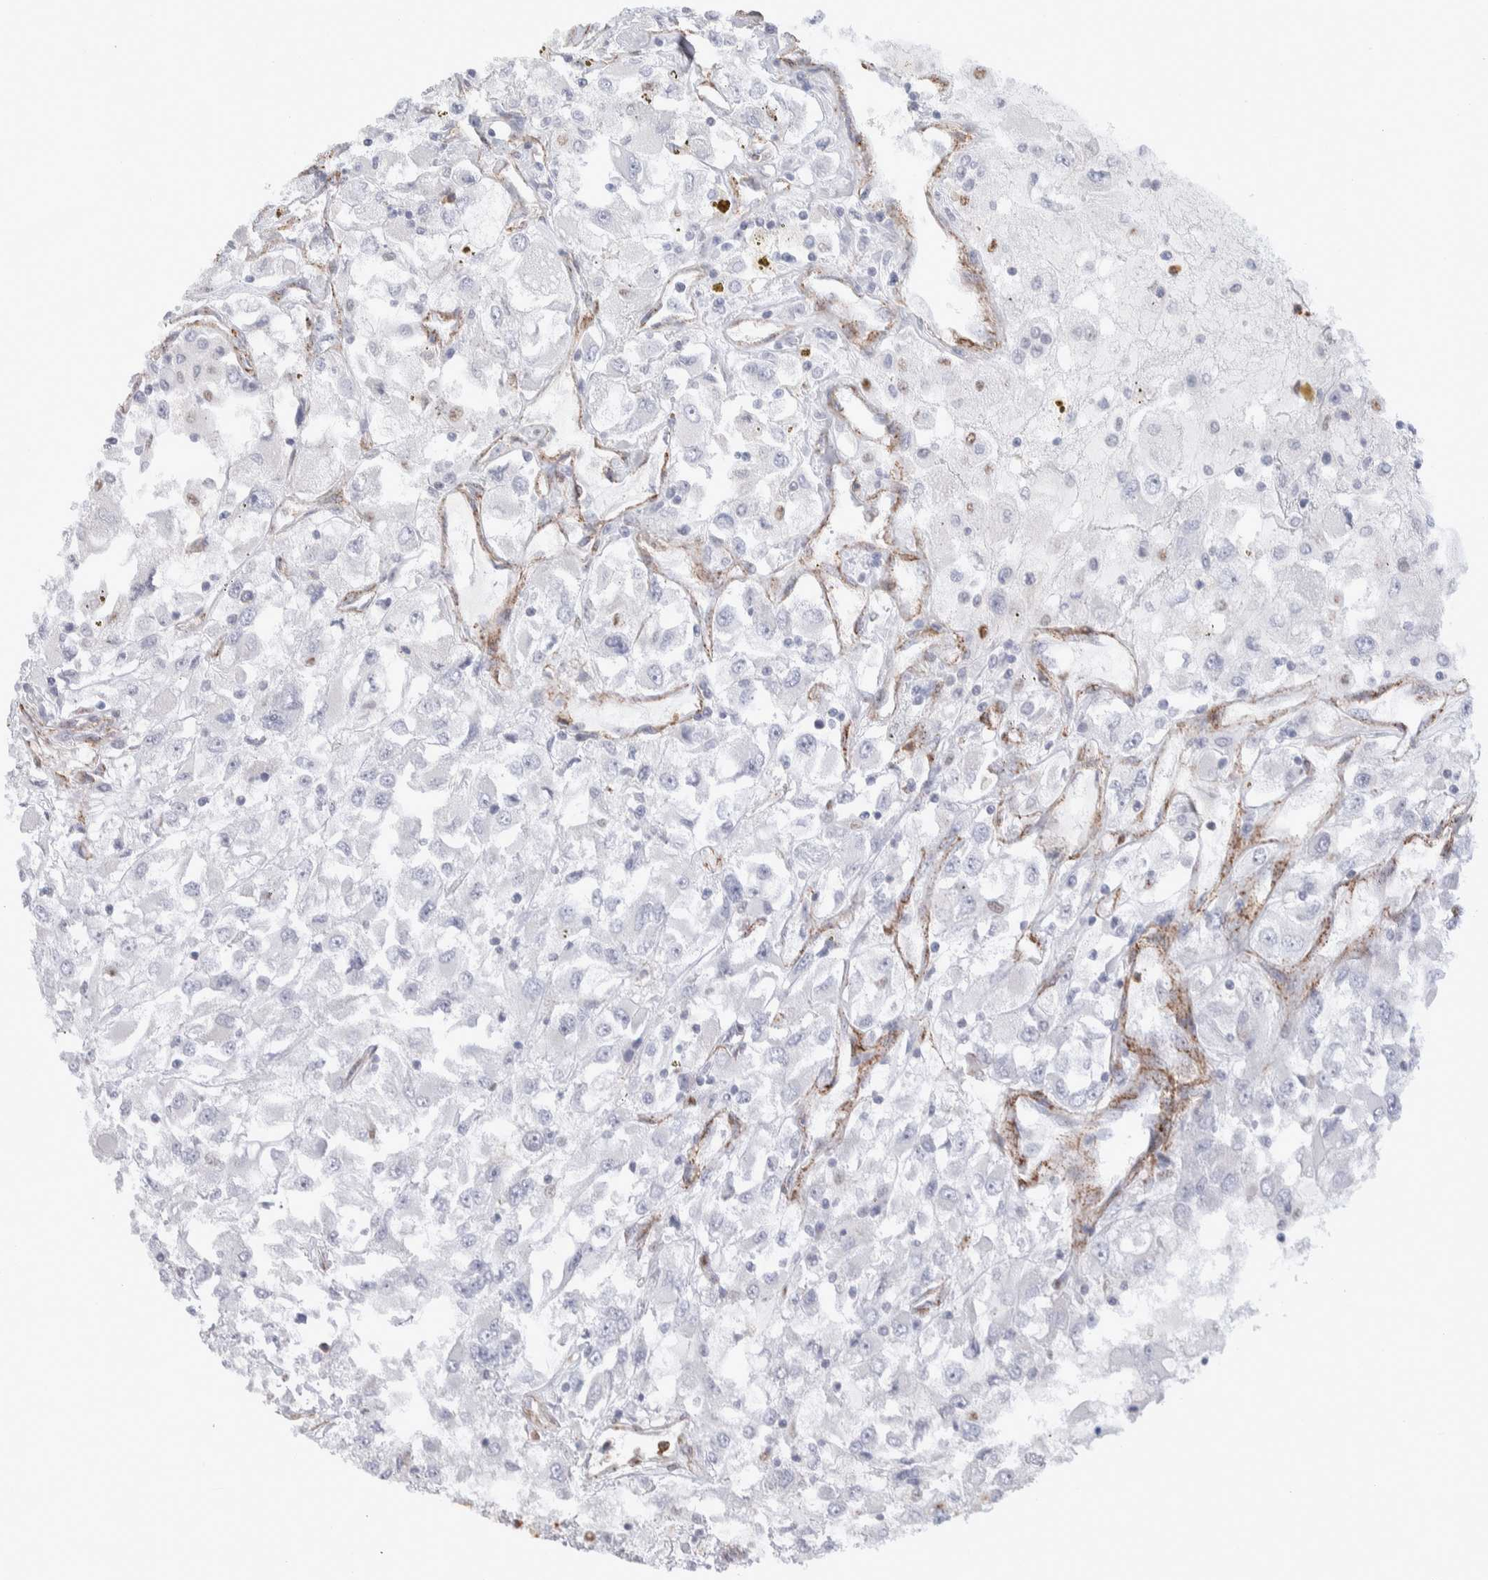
{"staining": {"intensity": "negative", "quantity": "none", "location": "none"}, "tissue": "renal cancer", "cell_type": "Tumor cells", "image_type": "cancer", "snomed": [{"axis": "morphology", "description": "Adenocarcinoma, NOS"}, {"axis": "topography", "description": "Kidney"}], "caption": "IHC image of neoplastic tissue: renal cancer (adenocarcinoma) stained with DAB exhibits no significant protein expression in tumor cells.", "gene": "SEPTIN4", "patient": {"sex": "female", "age": 52}}